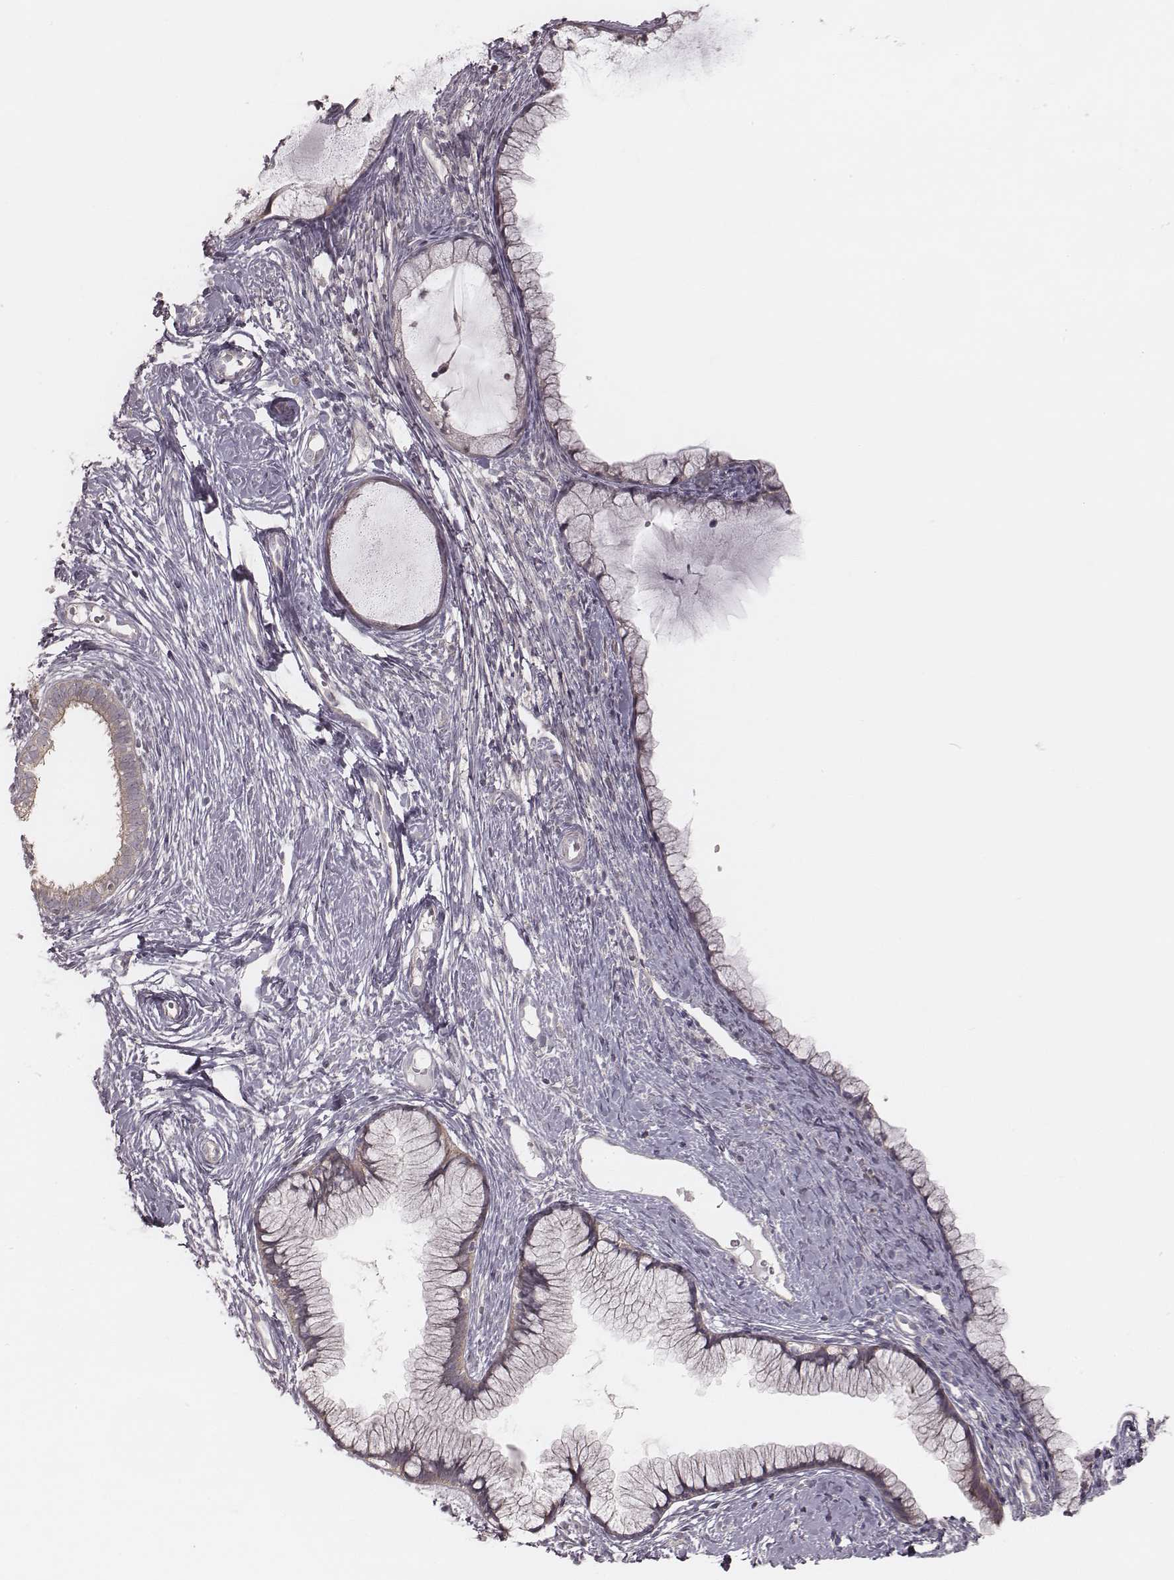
{"staining": {"intensity": "negative", "quantity": "none", "location": "none"}, "tissue": "cervix", "cell_type": "Glandular cells", "image_type": "normal", "snomed": [{"axis": "morphology", "description": "Normal tissue, NOS"}, {"axis": "topography", "description": "Cervix"}], "caption": "This is an IHC photomicrograph of unremarkable cervix. There is no staining in glandular cells.", "gene": "TDRD5", "patient": {"sex": "female", "age": 40}}